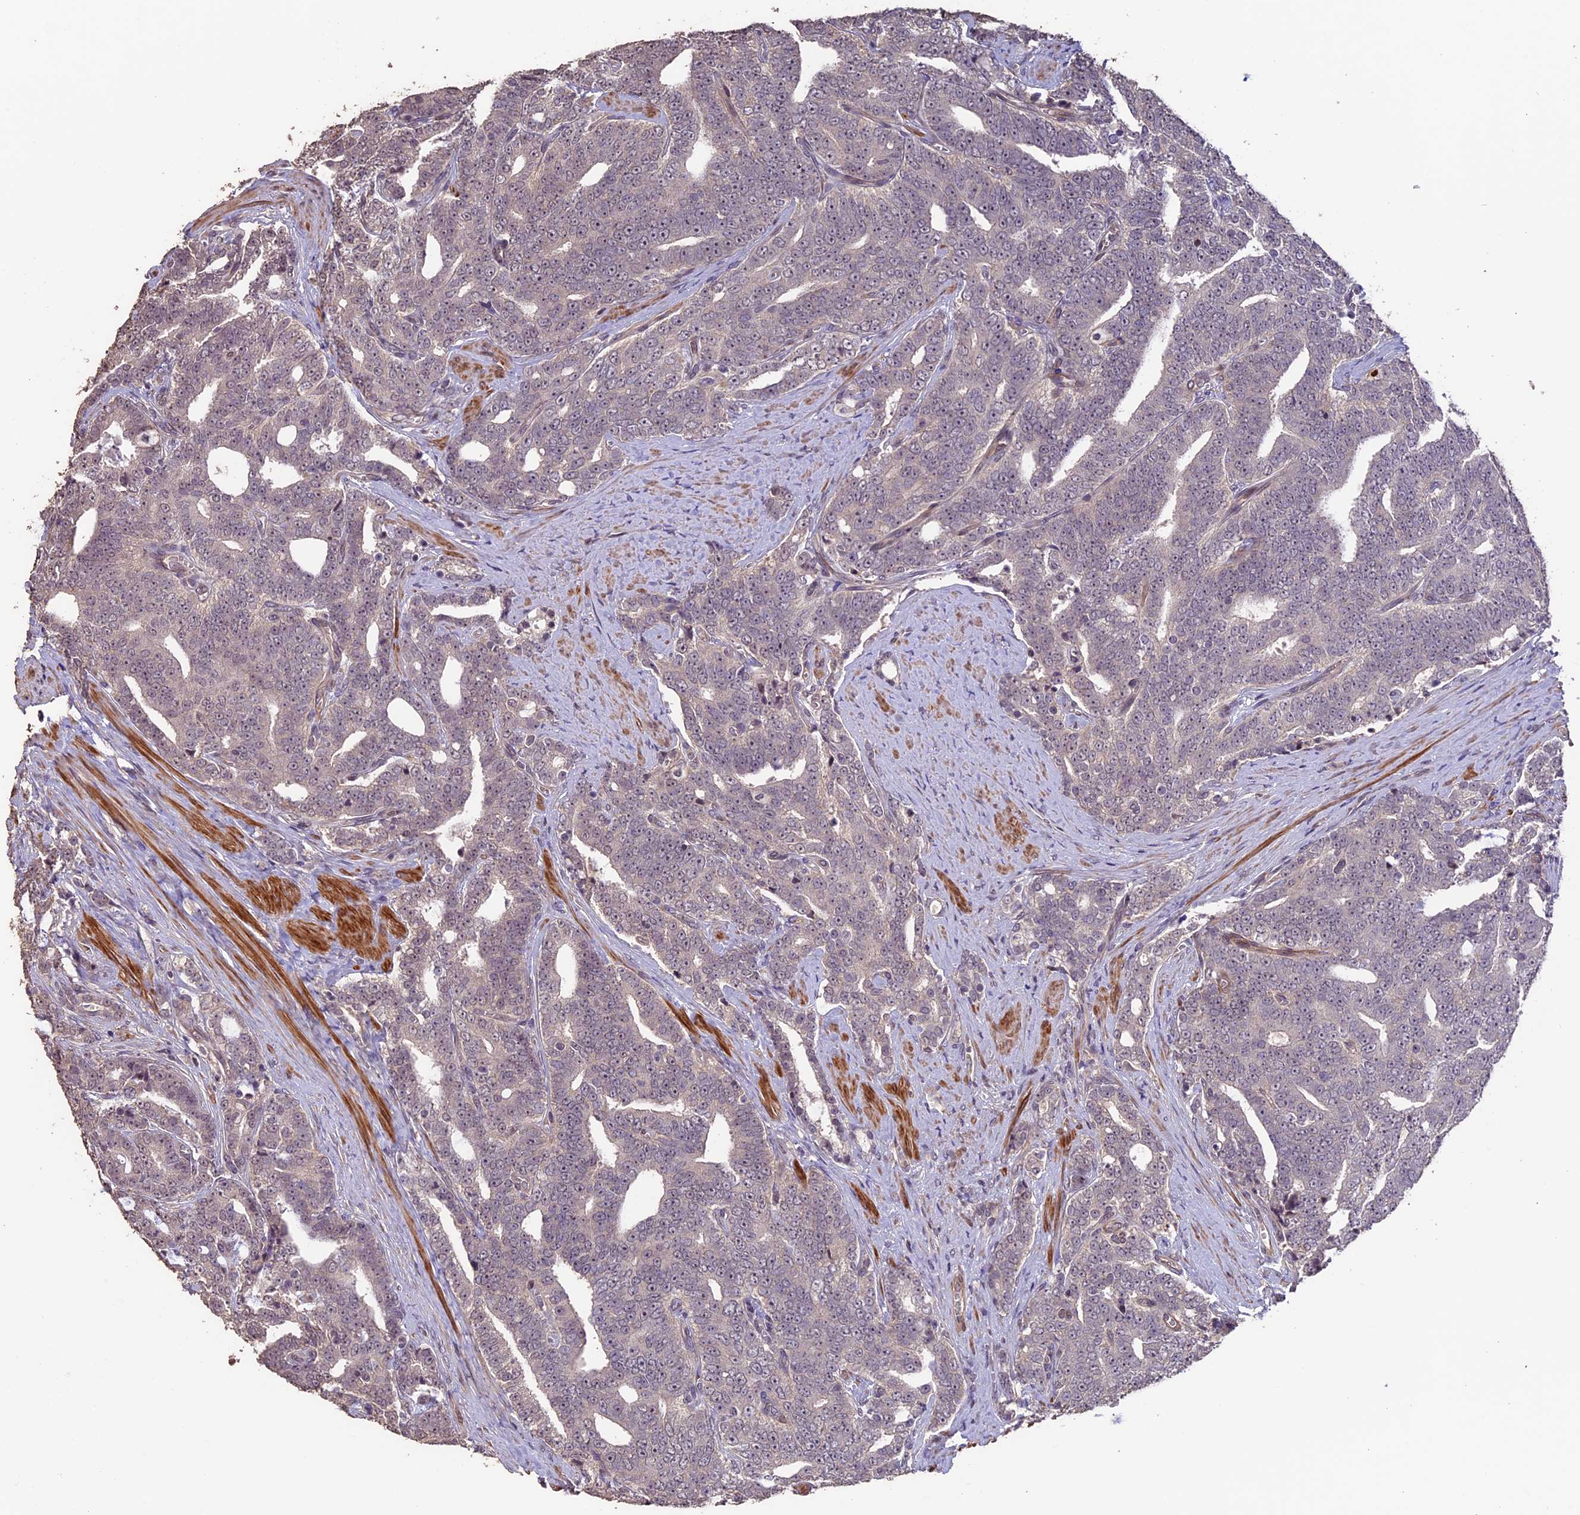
{"staining": {"intensity": "negative", "quantity": "none", "location": "none"}, "tissue": "prostate cancer", "cell_type": "Tumor cells", "image_type": "cancer", "snomed": [{"axis": "morphology", "description": "Adenocarcinoma, High grade"}, {"axis": "topography", "description": "Prostate and seminal vesicle, NOS"}], "caption": "Prostate adenocarcinoma (high-grade) was stained to show a protein in brown. There is no significant positivity in tumor cells. (DAB (3,3'-diaminobenzidine) immunohistochemistry (IHC), high magnification).", "gene": "GNB5", "patient": {"sex": "male", "age": 67}}